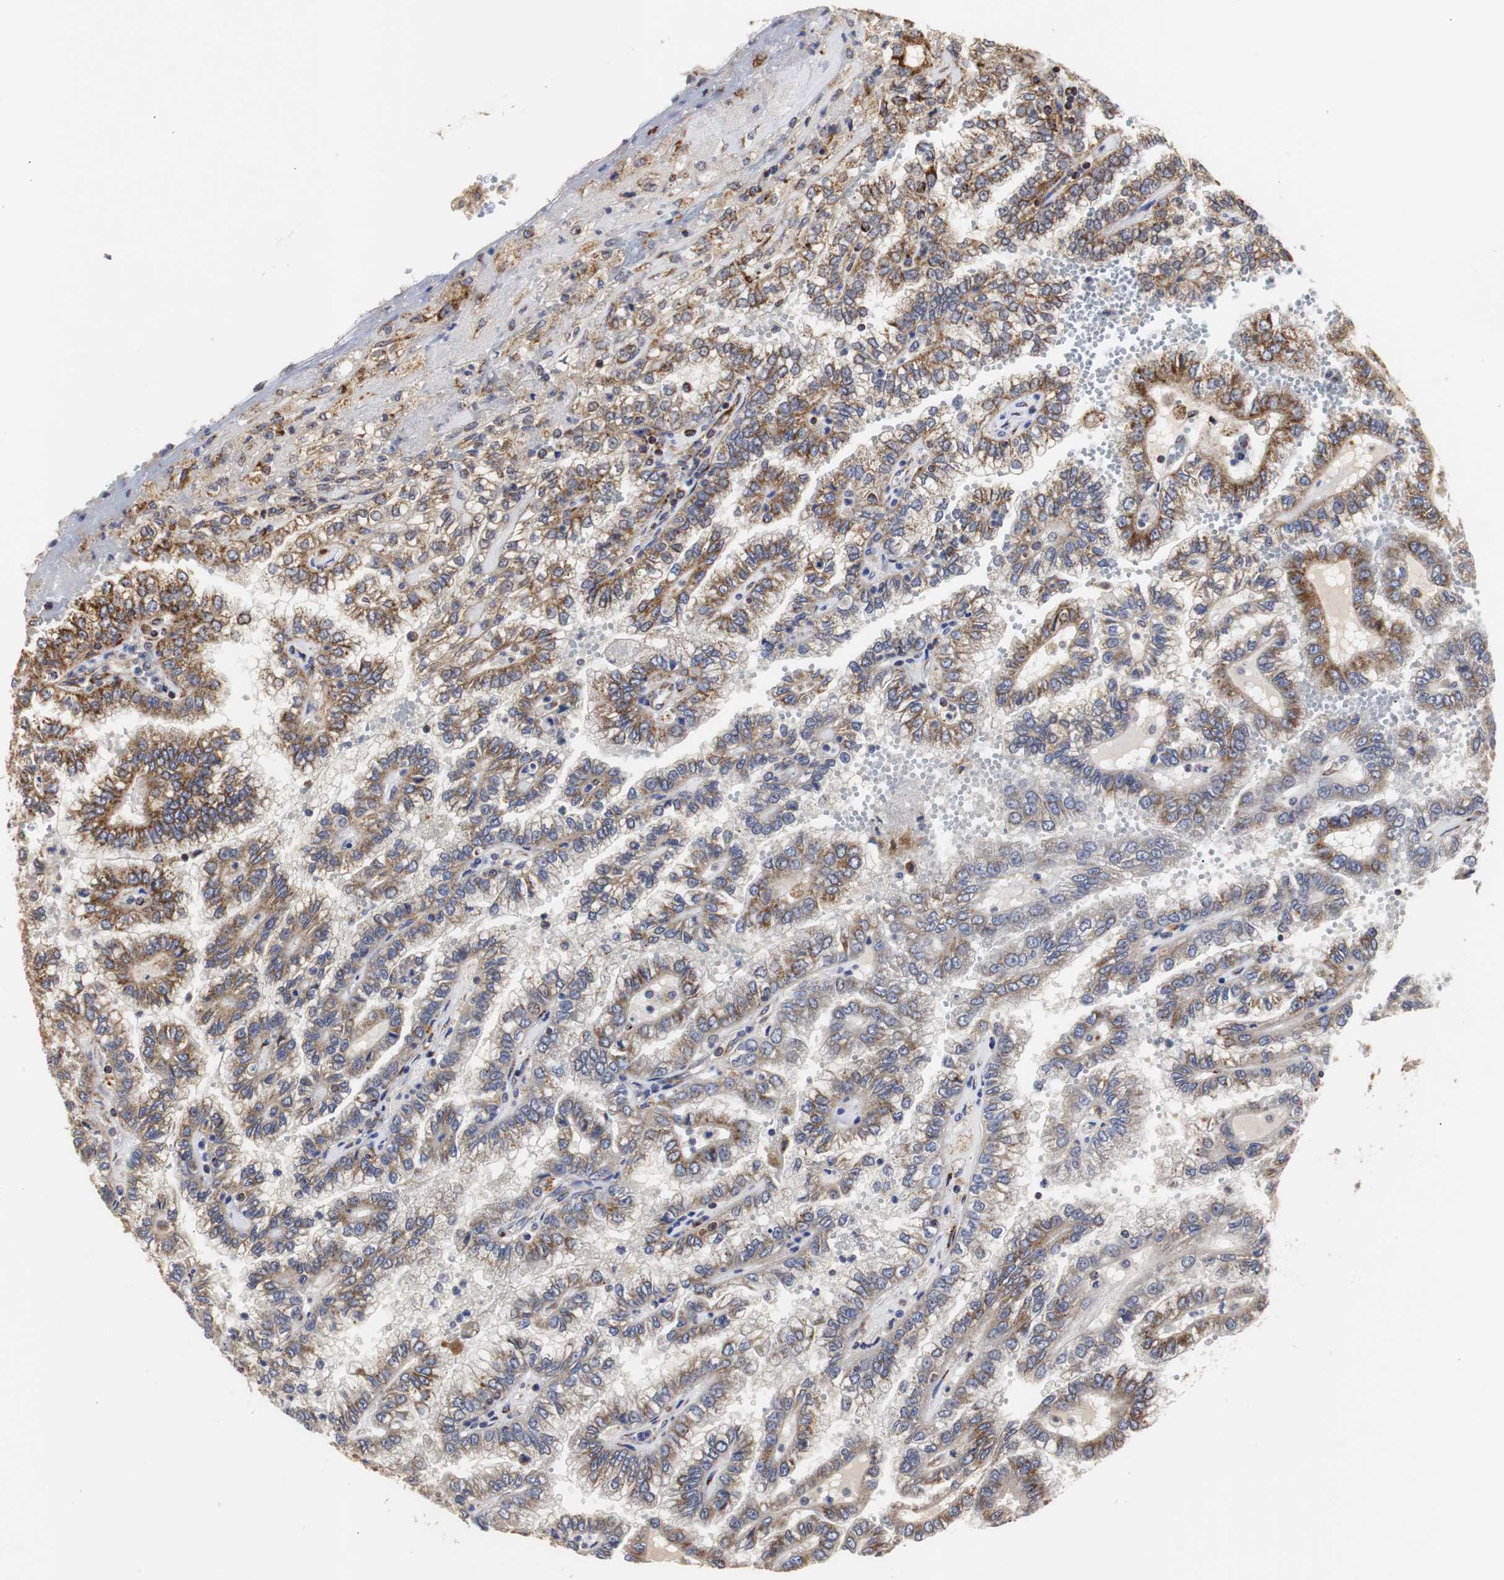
{"staining": {"intensity": "strong", "quantity": "25%-75%", "location": "cytoplasmic/membranous"}, "tissue": "renal cancer", "cell_type": "Tumor cells", "image_type": "cancer", "snomed": [{"axis": "morphology", "description": "Inflammation, NOS"}, {"axis": "morphology", "description": "Adenocarcinoma, NOS"}, {"axis": "topography", "description": "Kidney"}], "caption": "A high amount of strong cytoplasmic/membranous positivity is seen in approximately 25%-75% of tumor cells in adenocarcinoma (renal) tissue.", "gene": "HSD17B10", "patient": {"sex": "male", "age": 68}}